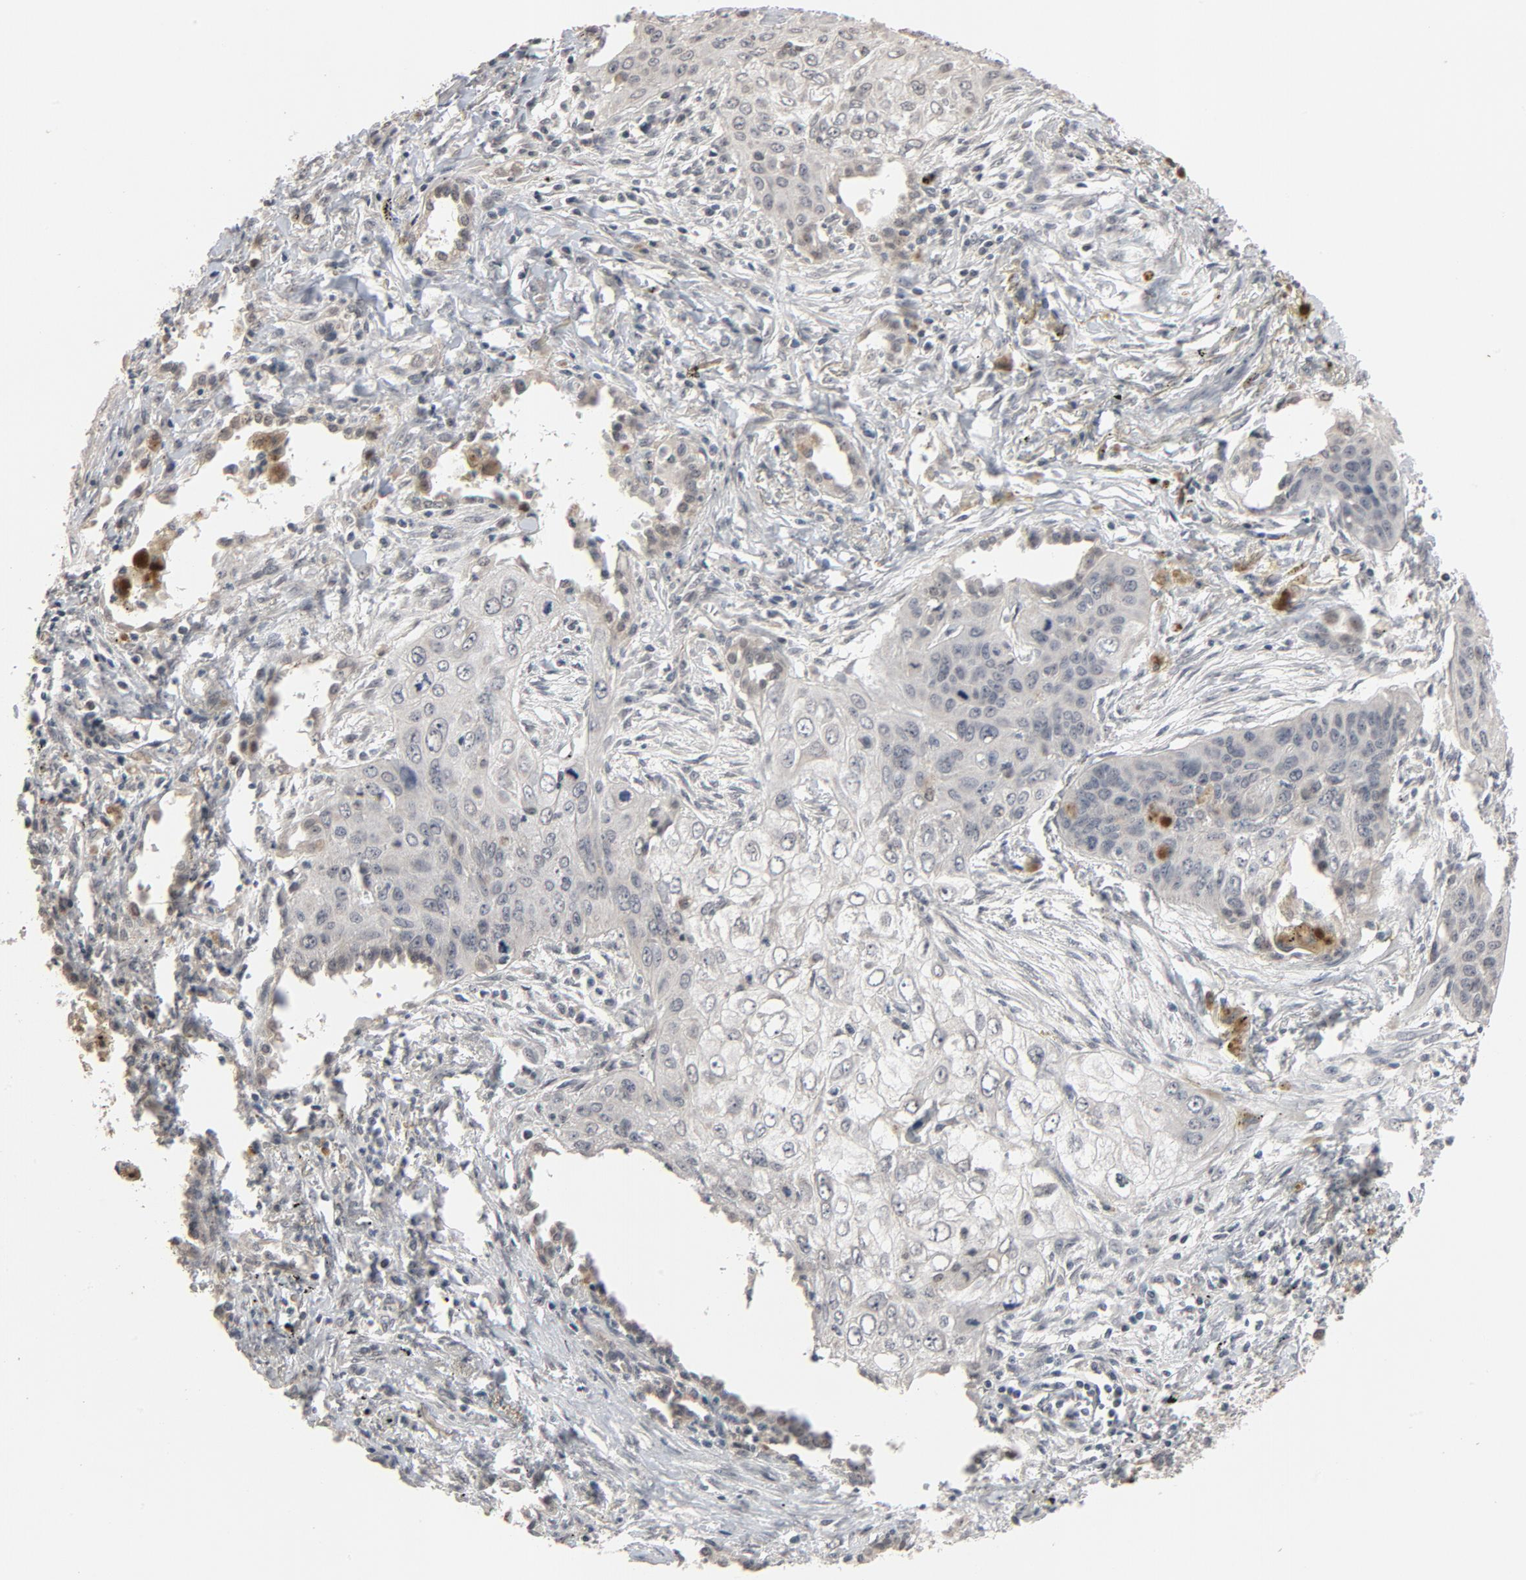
{"staining": {"intensity": "negative", "quantity": "none", "location": "none"}, "tissue": "lung cancer", "cell_type": "Tumor cells", "image_type": "cancer", "snomed": [{"axis": "morphology", "description": "Squamous cell carcinoma, NOS"}, {"axis": "topography", "description": "Lung"}], "caption": "Immunohistochemistry micrograph of neoplastic tissue: human squamous cell carcinoma (lung) stained with DAB (3,3'-diaminobenzidine) shows no significant protein expression in tumor cells.", "gene": "MT3", "patient": {"sex": "male", "age": 71}}